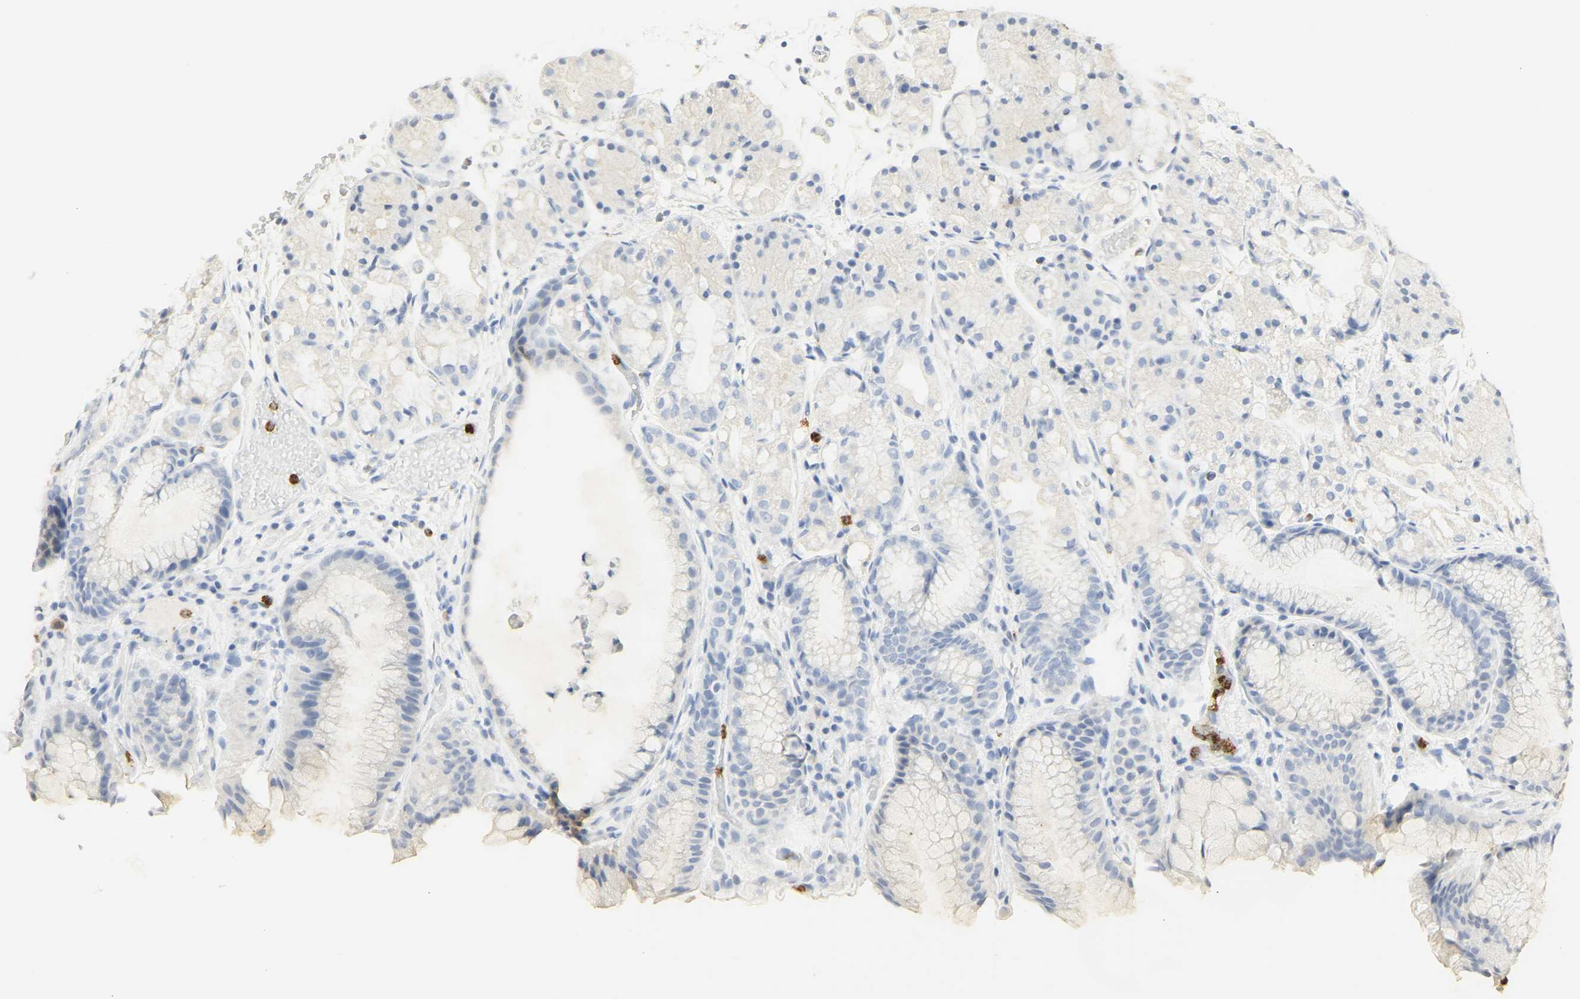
{"staining": {"intensity": "negative", "quantity": "none", "location": "none"}, "tissue": "stomach", "cell_type": "Glandular cells", "image_type": "normal", "snomed": [{"axis": "morphology", "description": "Normal tissue, NOS"}, {"axis": "topography", "description": "Stomach, upper"}], "caption": "Stomach stained for a protein using immunohistochemistry demonstrates no expression glandular cells.", "gene": "MPO", "patient": {"sex": "male", "age": 72}}